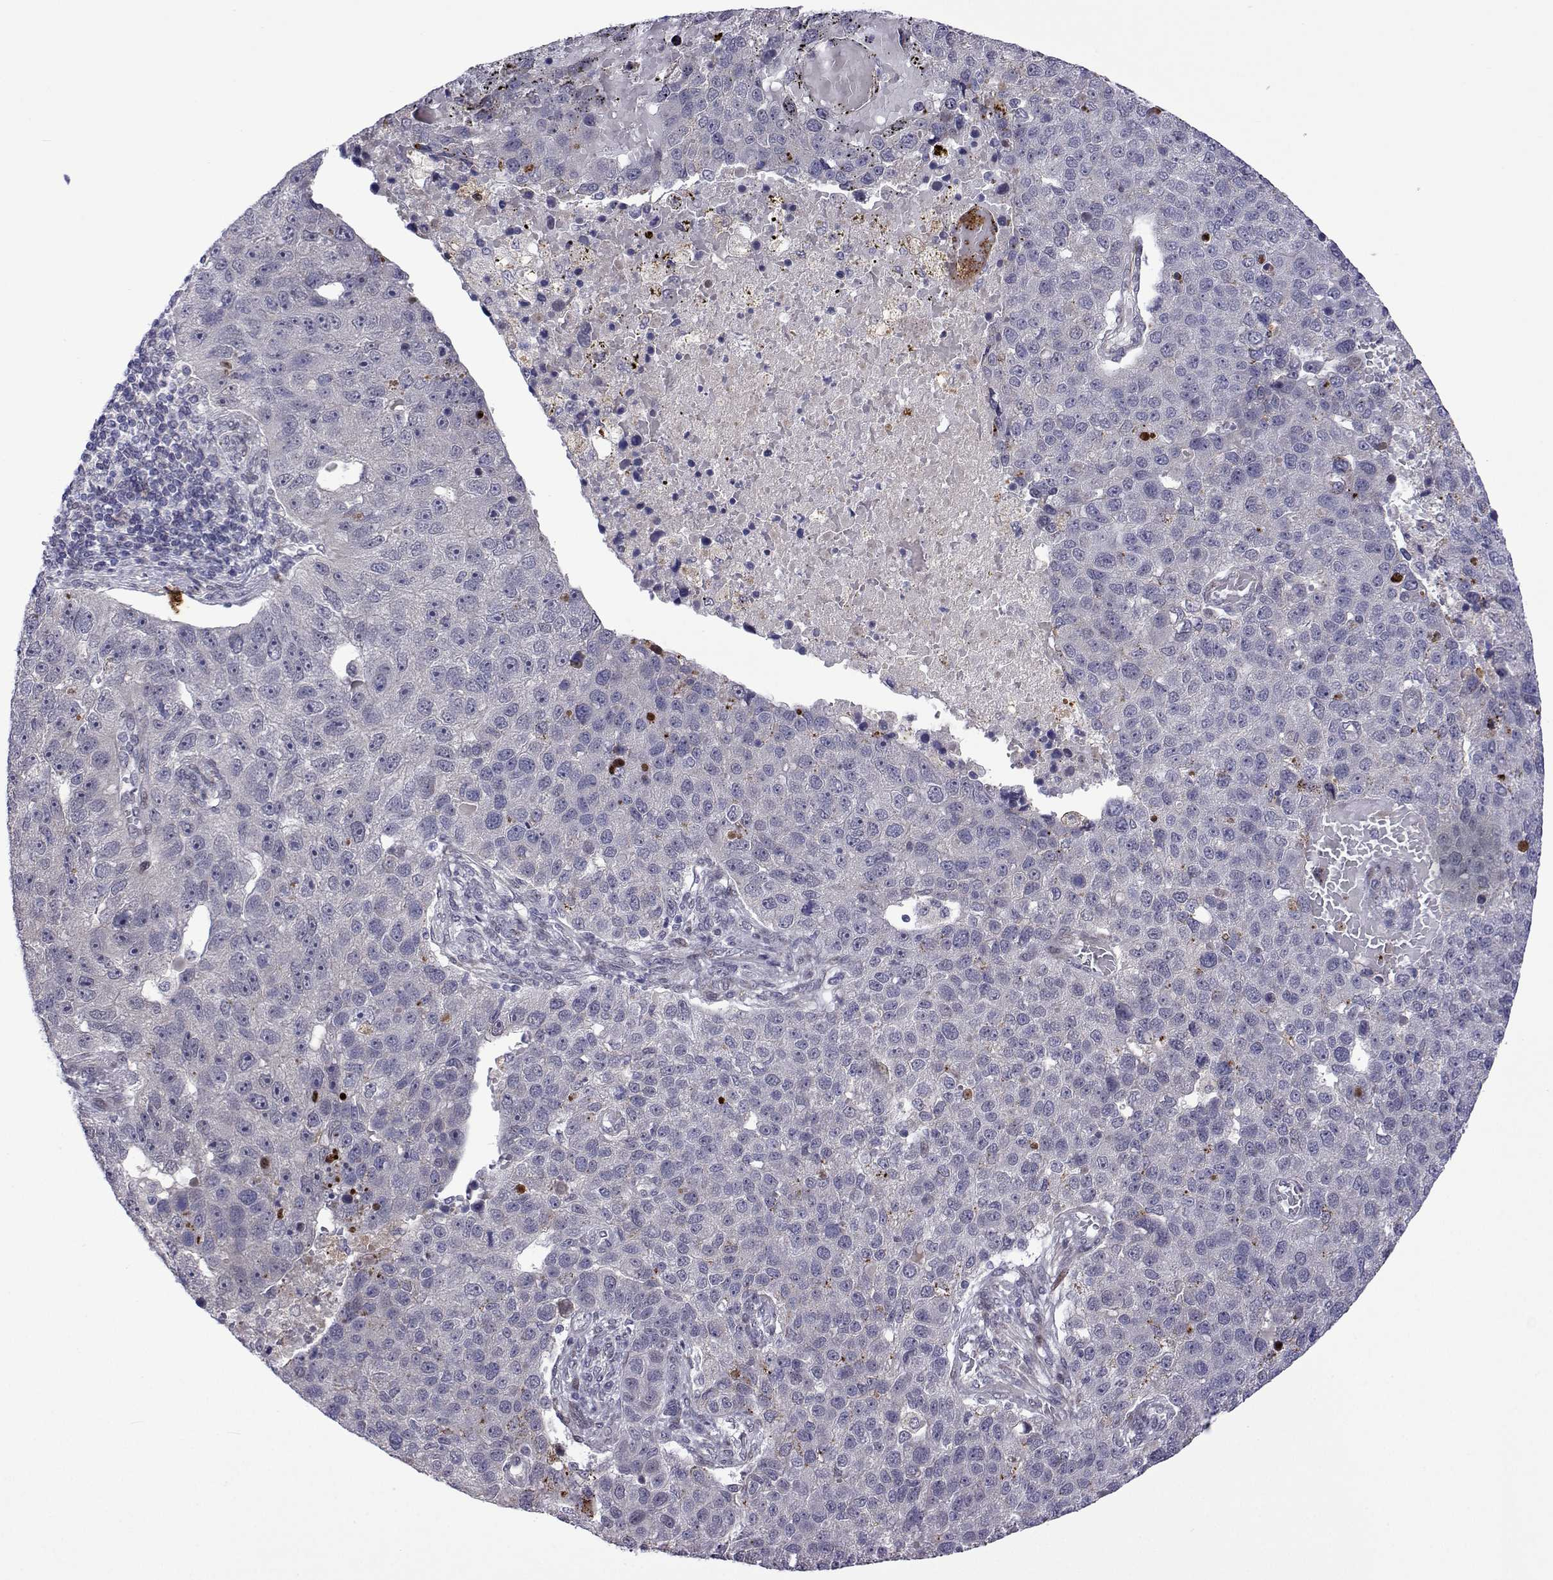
{"staining": {"intensity": "negative", "quantity": "none", "location": "none"}, "tissue": "pancreatic cancer", "cell_type": "Tumor cells", "image_type": "cancer", "snomed": [{"axis": "morphology", "description": "Adenocarcinoma, NOS"}, {"axis": "topography", "description": "Pancreas"}], "caption": "Tumor cells are negative for brown protein staining in pancreatic cancer (adenocarcinoma).", "gene": "EFCAB3", "patient": {"sex": "female", "age": 61}}